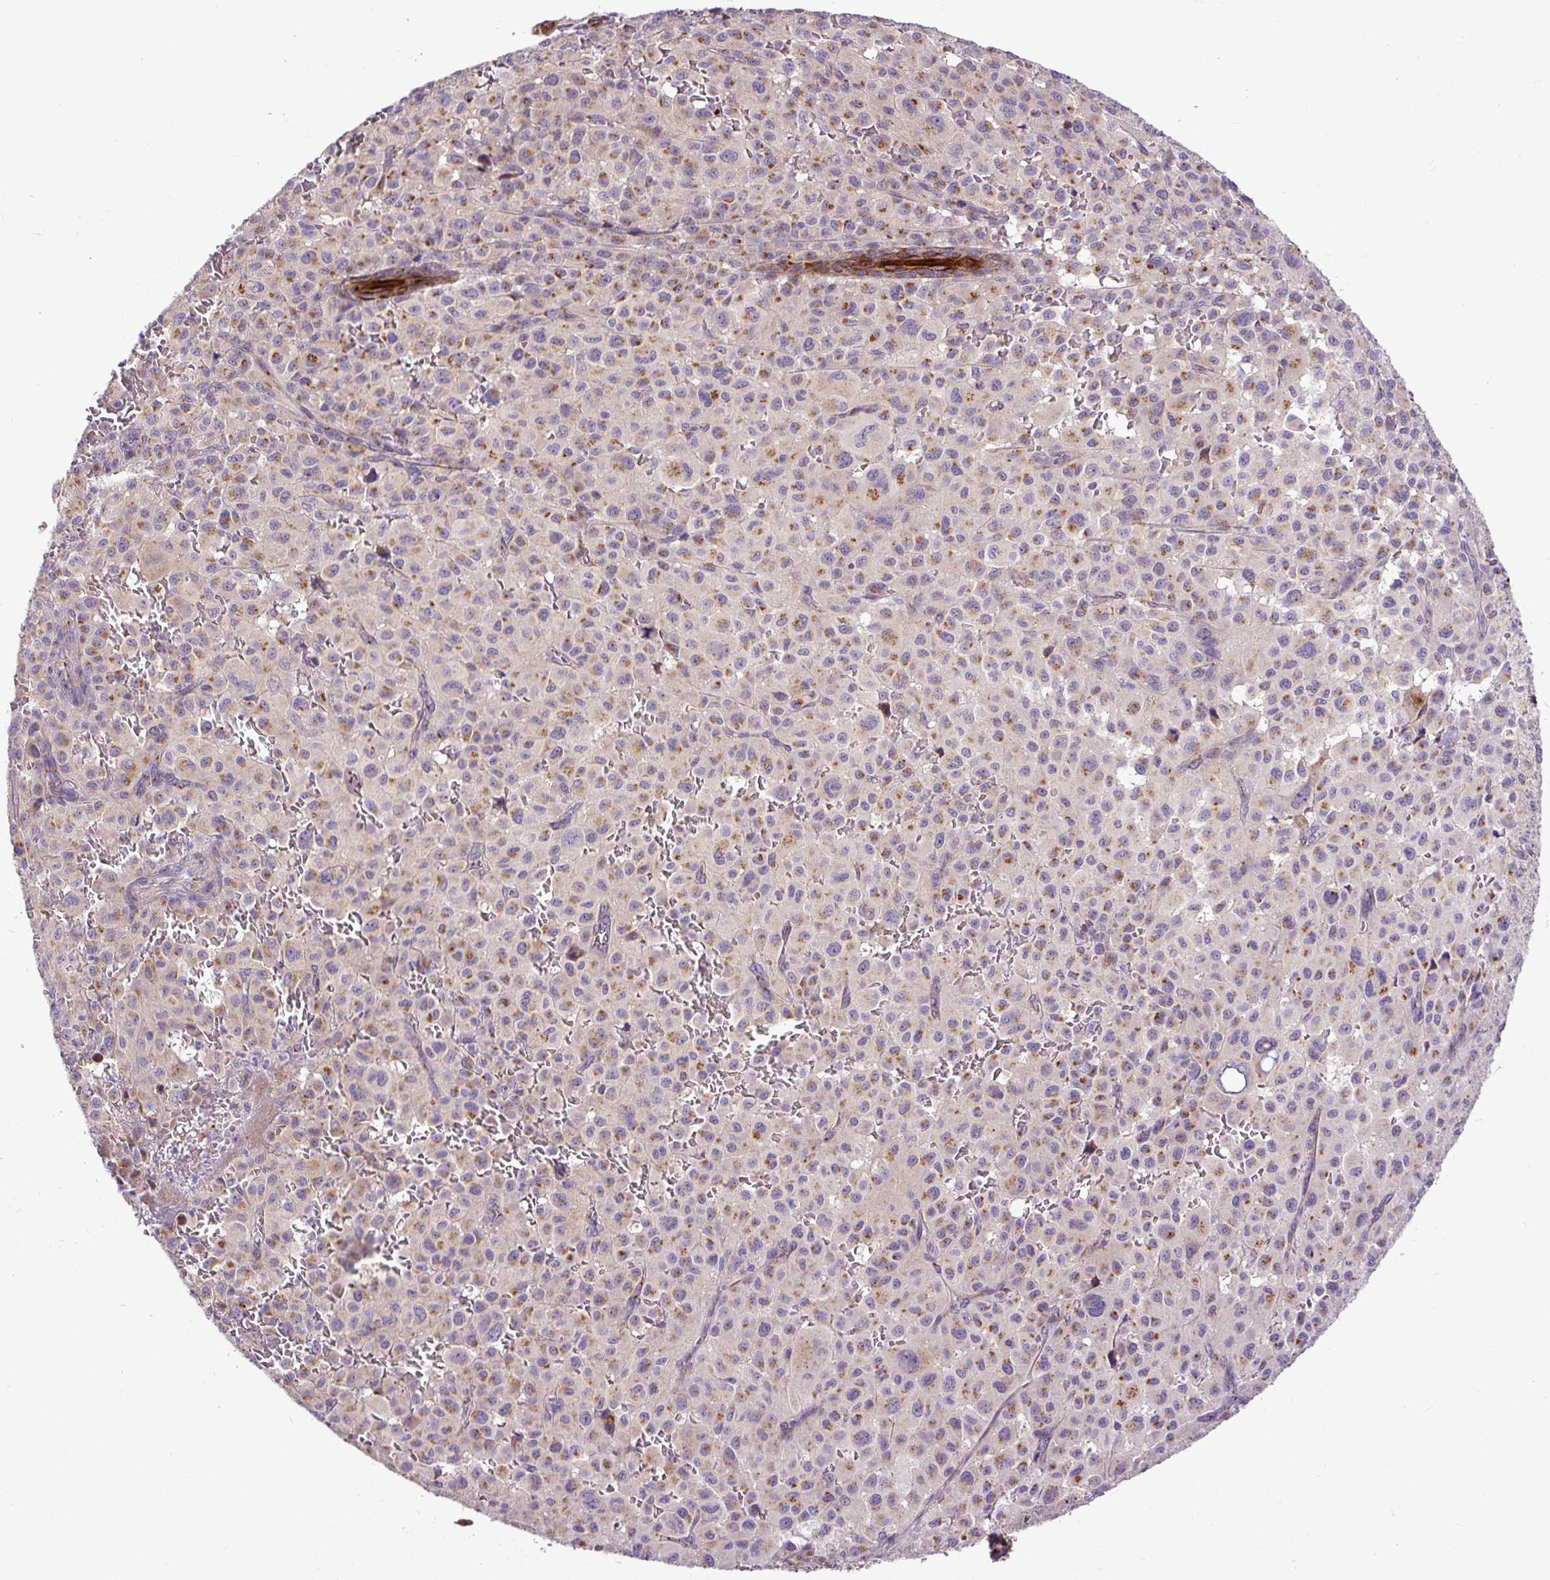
{"staining": {"intensity": "moderate", "quantity": "25%-75%", "location": "cytoplasmic/membranous"}, "tissue": "melanoma", "cell_type": "Tumor cells", "image_type": "cancer", "snomed": [{"axis": "morphology", "description": "Malignant melanoma, NOS"}, {"axis": "topography", "description": "Skin"}], "caption": "A photomicrograph showing moderate cytoplasmic/membranous expression in approximately 25%-75% of tumor cells in melanoma, as visualized by brown immunohistochemical staining.", "gene": "MSMP", "patient": {"sex": "female", "age": 74}}